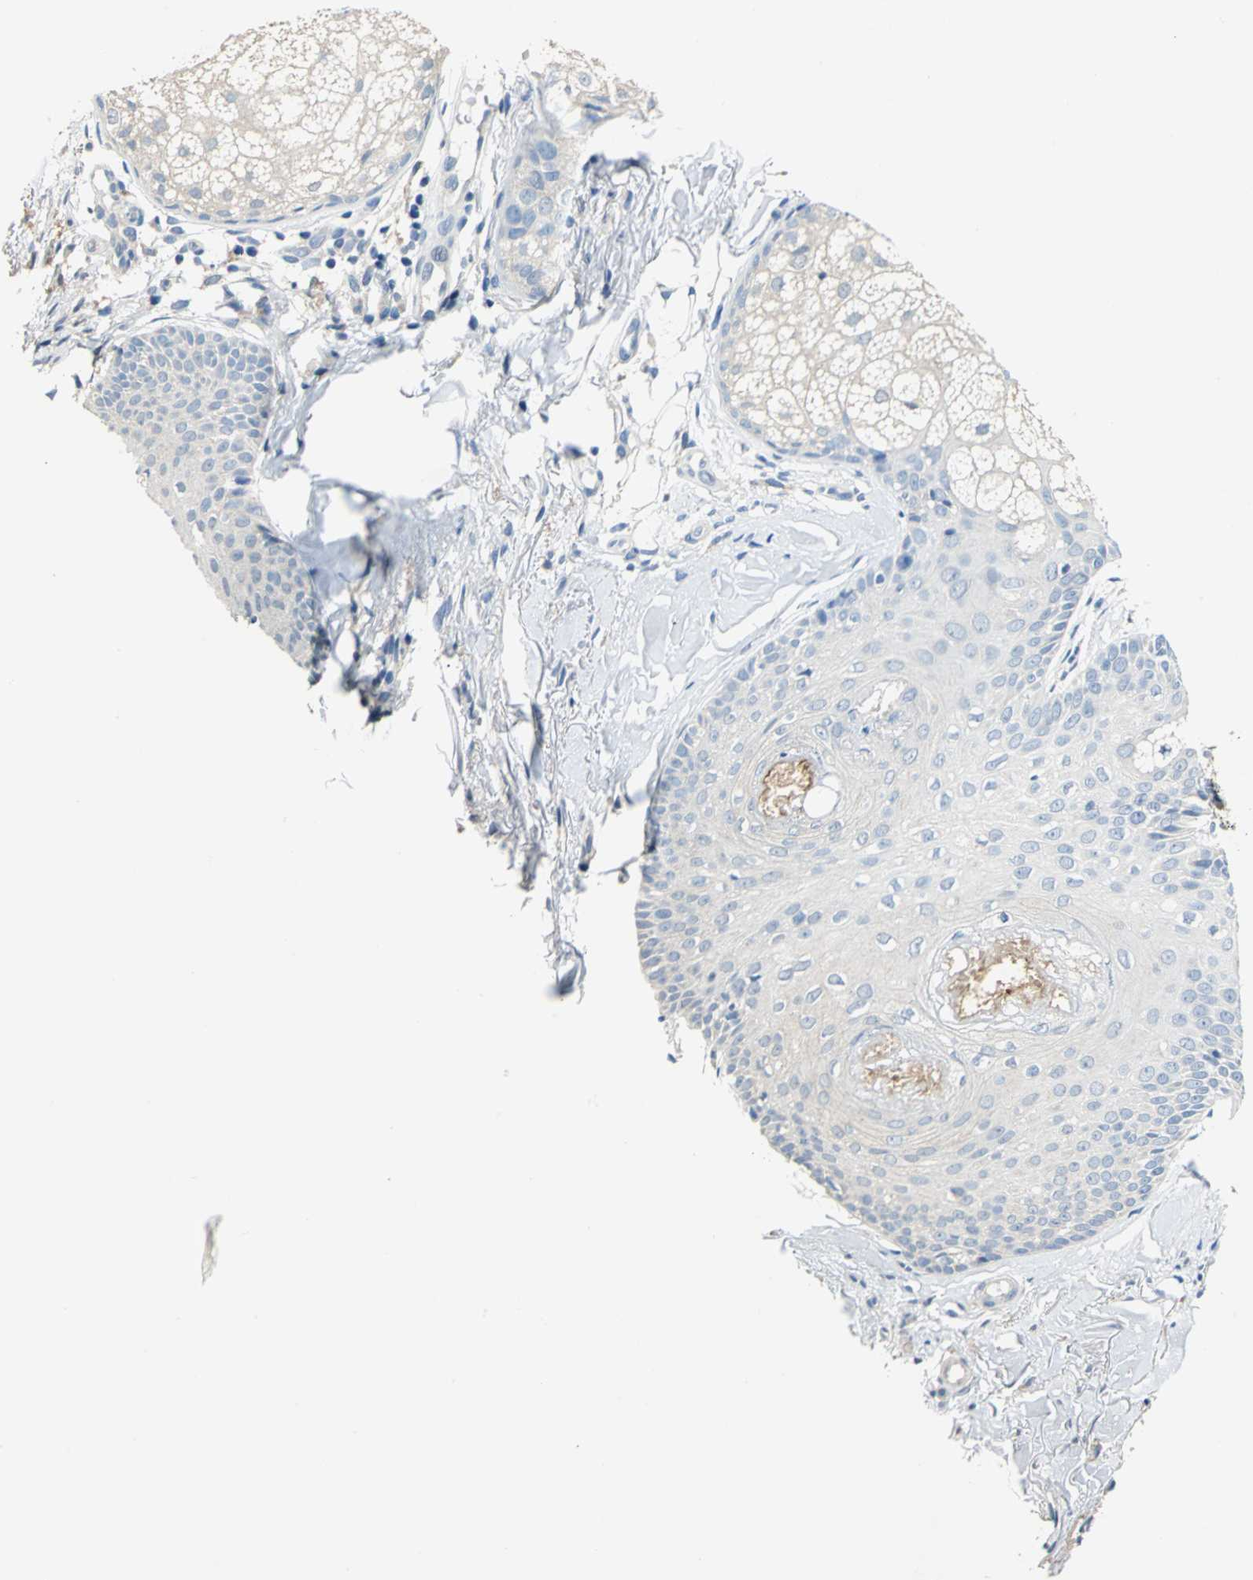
{"staining": {"intensity": "weak", "quantity": "<25%", "location": "cytoplasmic/membranous"}, "tissue": "skin cancer", "cell_type": "Tumor cells", "image_type": "cancer", "snomed": [{"axis": "morphology", "description": "Normal tissue, NOS"}, {"axis": "morphology", "description": "Basal cell carcinoma"}, {"axis": "topography", "description": "Skin"}], "caption": "Tumor cells are negative for protein expression in human basal cell carcinoma (skin).", "gene": "RASD2", "patient": {"sex": "female", "age": 69}}